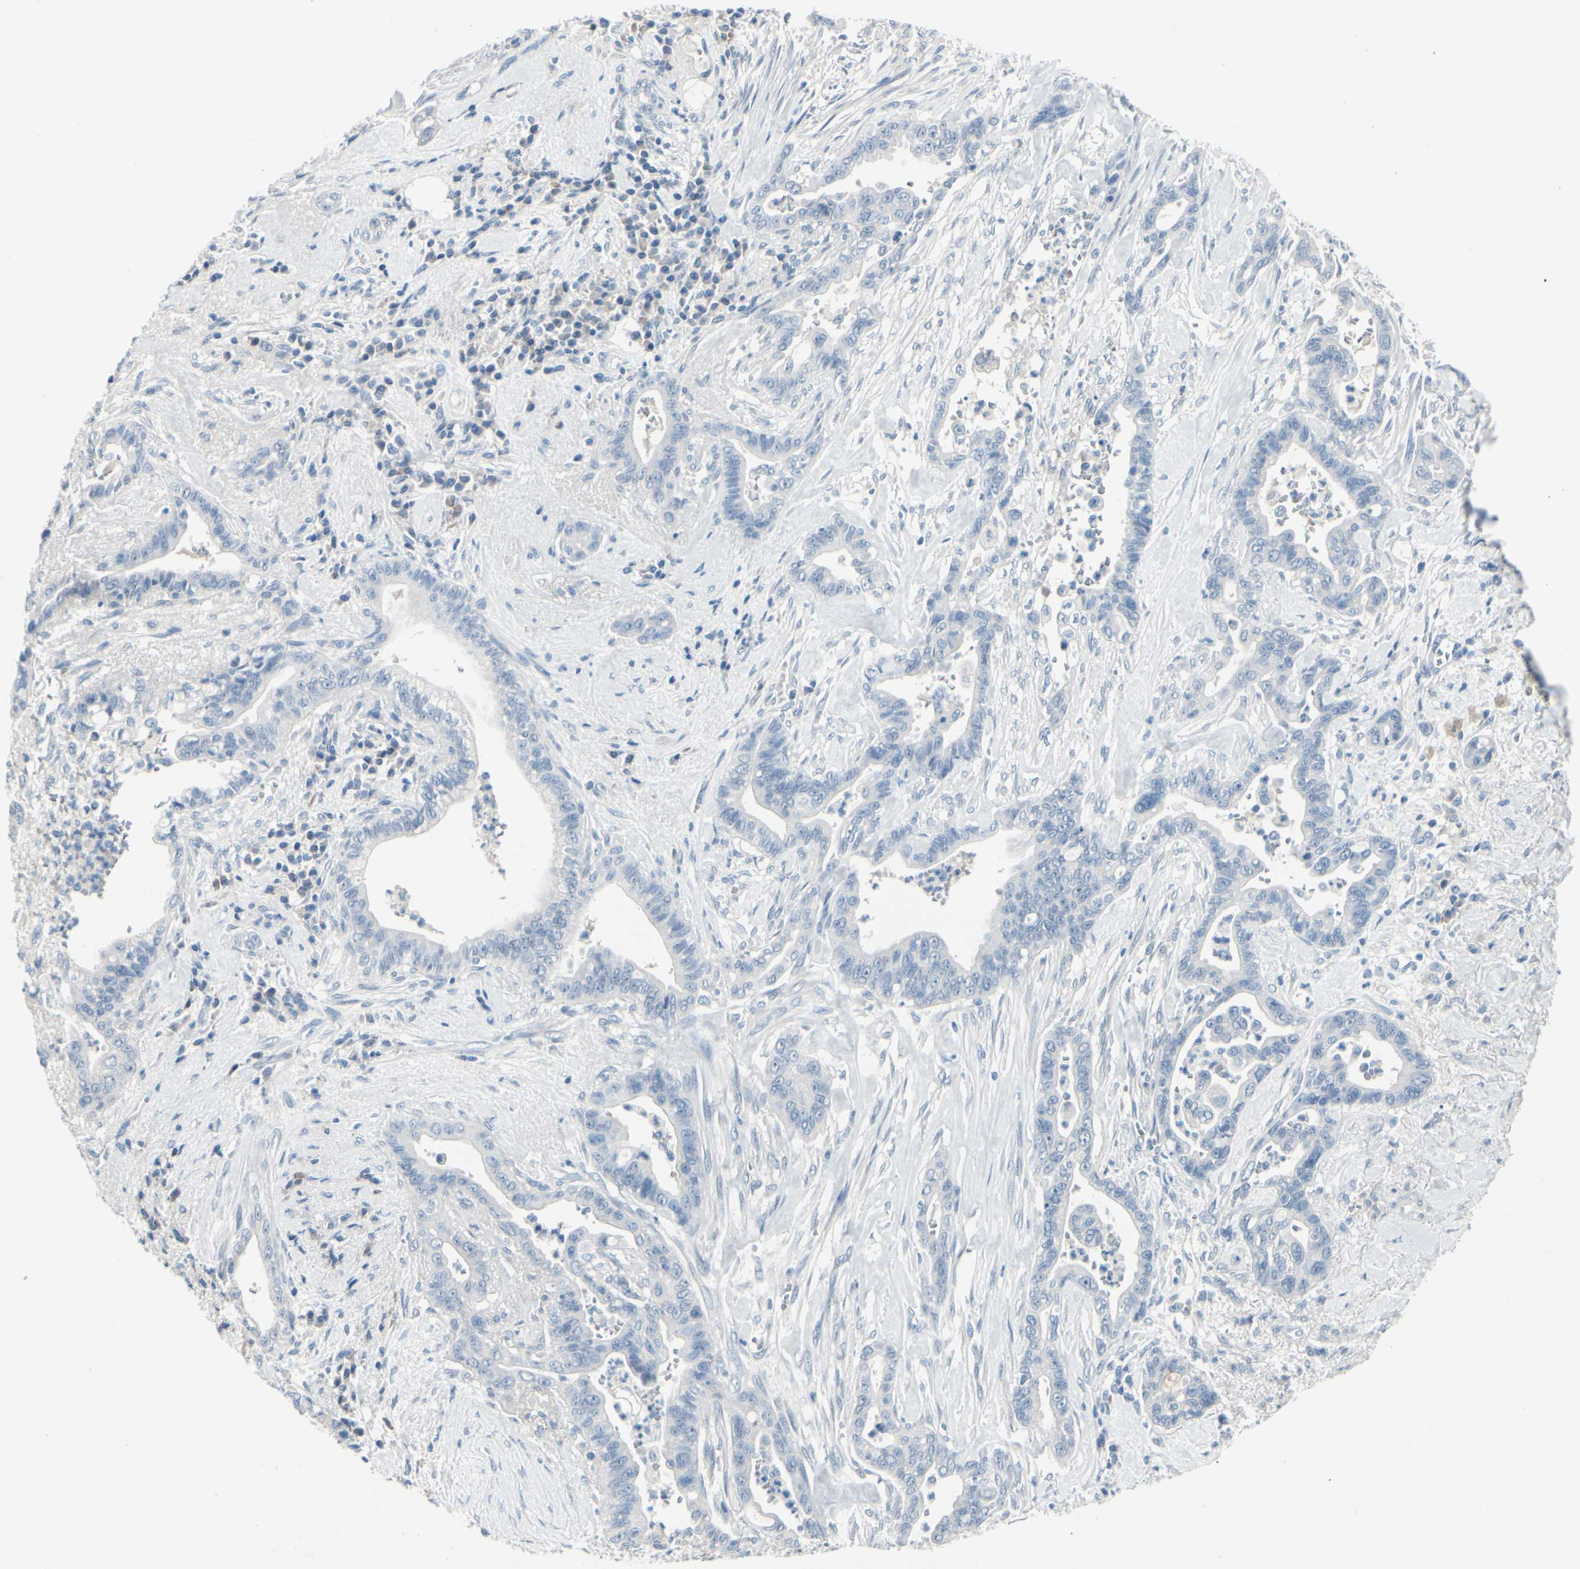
{"staining": {"intensity": "negative", "quantity": "none", "location": "none"}, "tissue": "pancreatic cancer", "cell_type": "Tumor cells", "image_type": "cancer", "snomed": [{"axis": "morphology", "description": "Adenocarcinoma, NOS"}, {"axis": "topography", "description": "Pancreas"}], "caption": "Tumor cells are negative for brown protein staining in pancreatic cancer.", "gene": "PGR", "patient": {"sex": "male", "age": 70}}